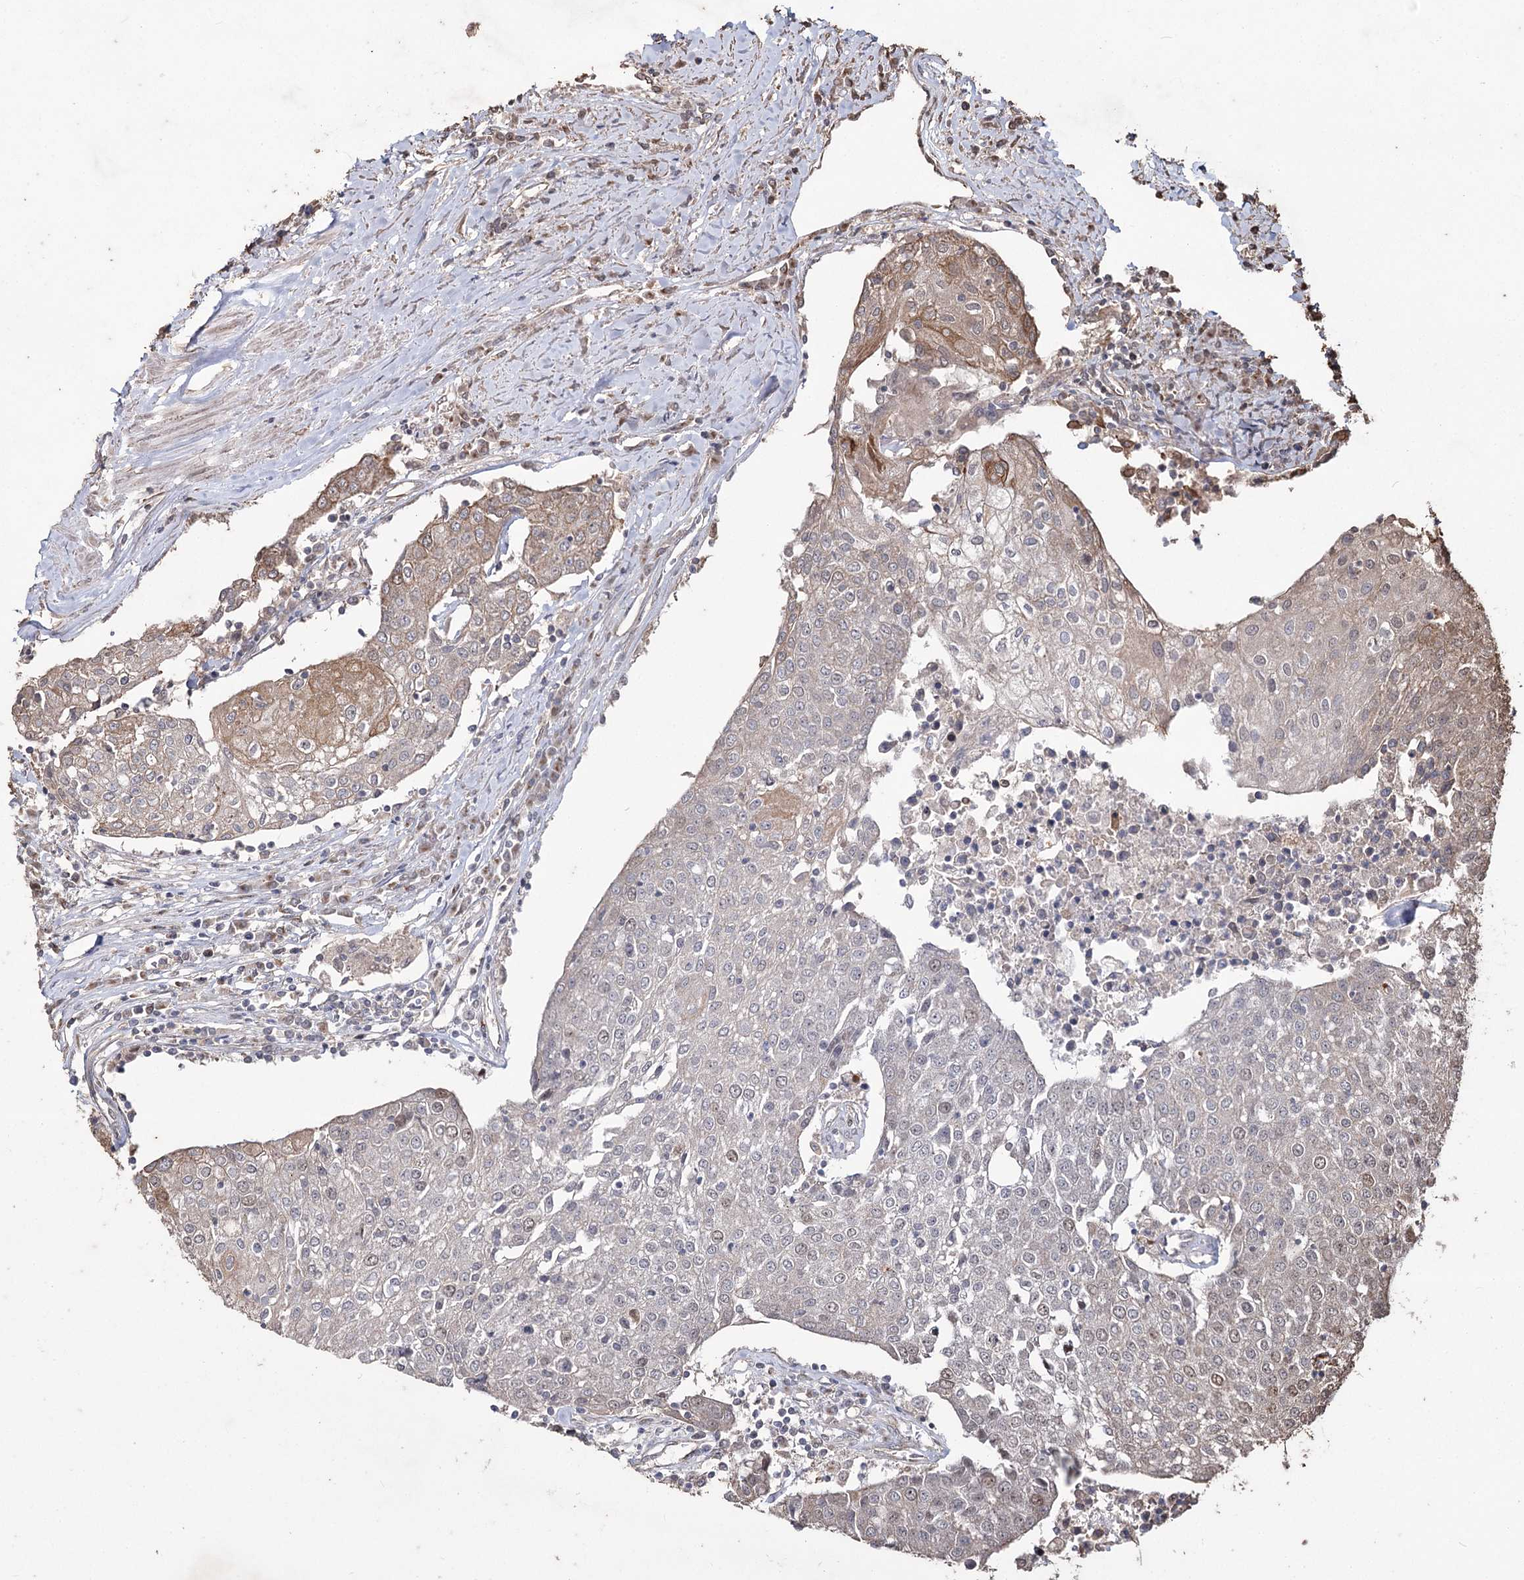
{"staining": {"intensity": "weak", "quantity": "<25%", "location": "cytoplasmic/membranous,nuclear"}, "tissue": "urothelial cancer", "cell_type": "Tumor cells", "image_type": "cancer", "snomed": [{"axis": "morphology", "description": "Urothelial carcinoma, High grade"}, {"axis": "topography", "description": "Urinary bladder"}], "caption": "Immunohistochemistry micrograph of neoplastic tissue: human urothelial carcinoma (high-grade) stained with DAB reveals no significant protein expression in tumor cells.", "gene": "PRC1", "patient": {"sex": "female", "age": 85}}